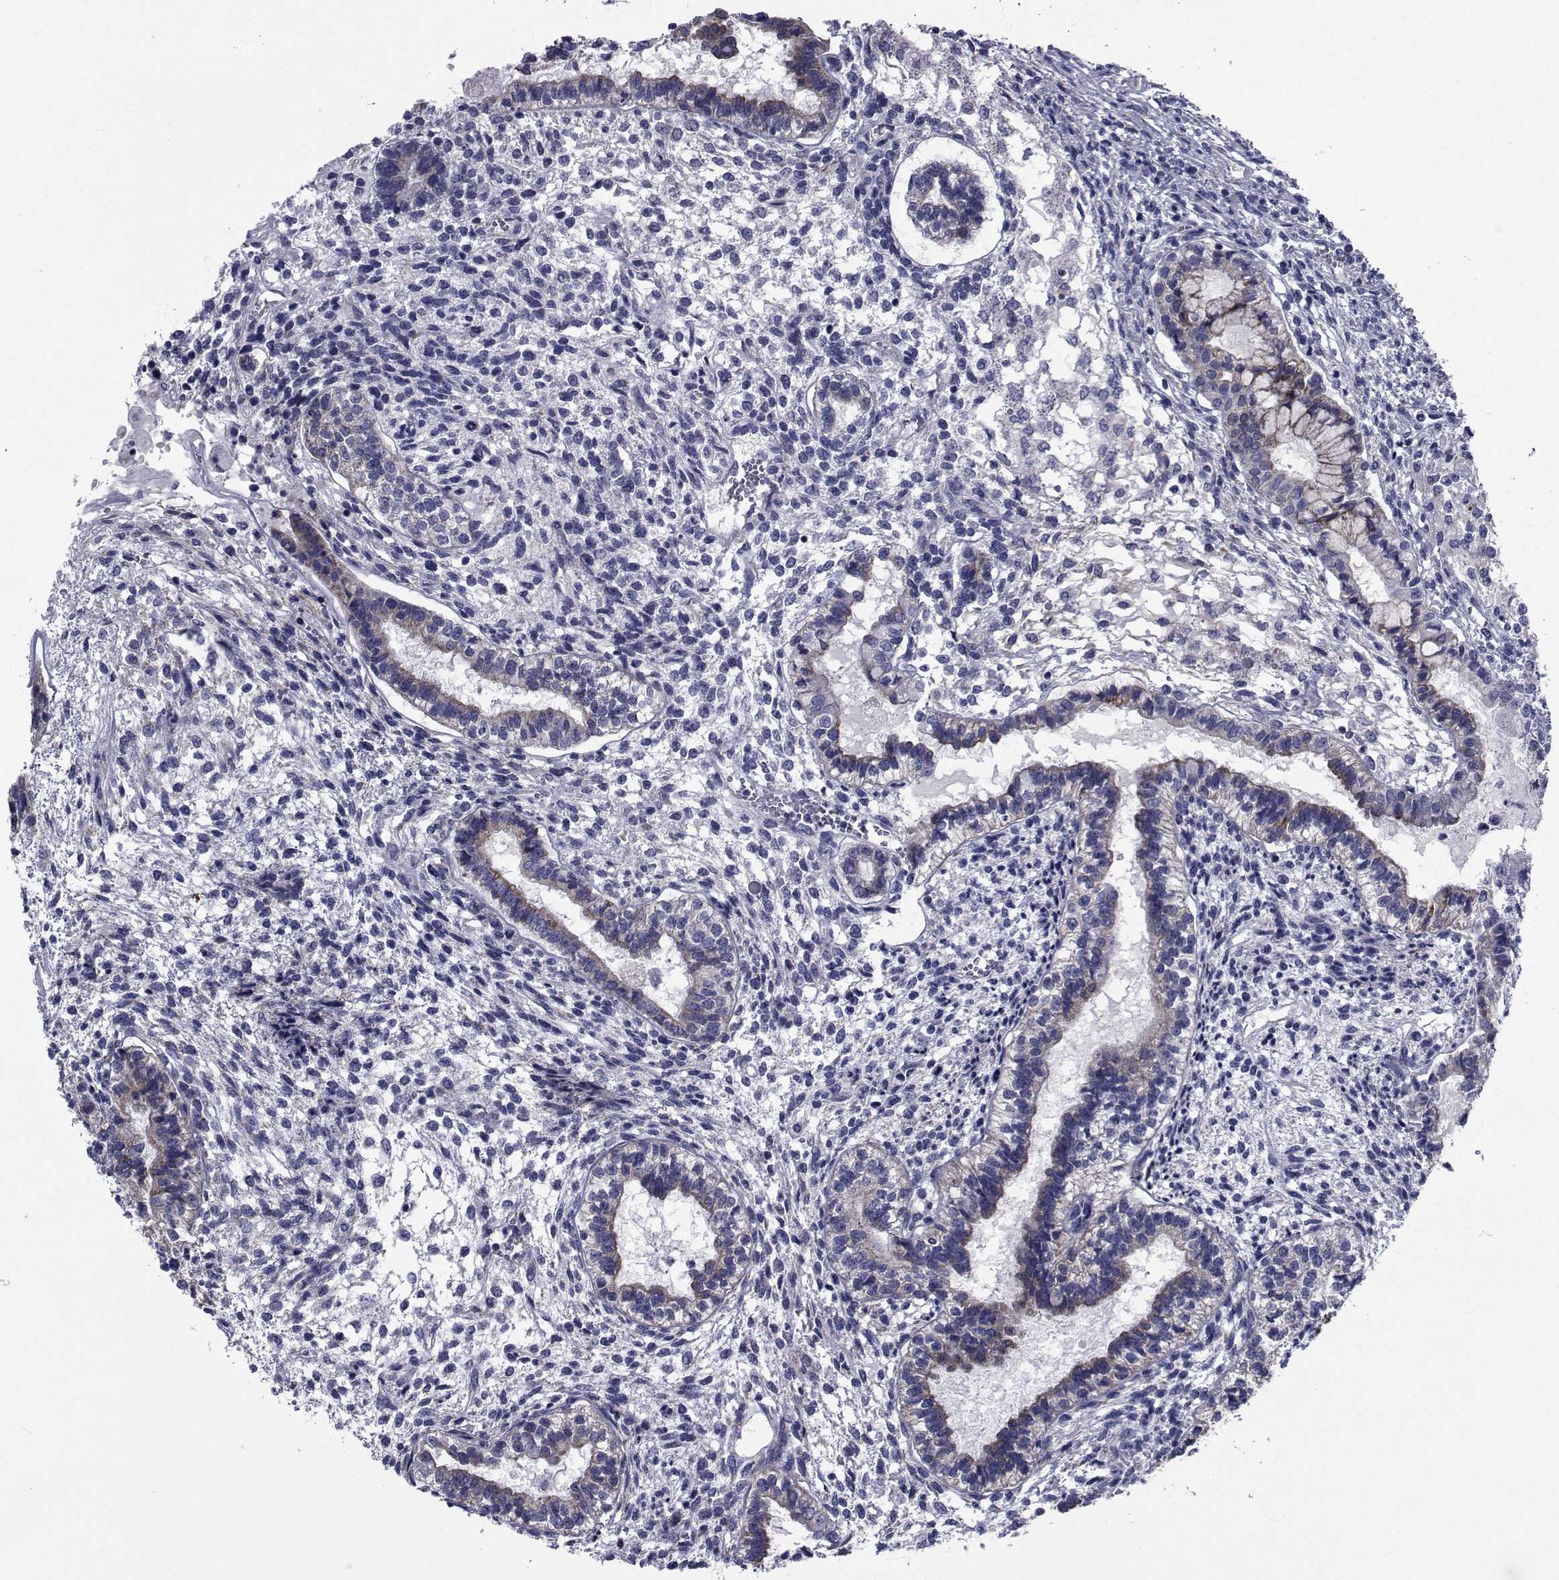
{"staining": {"intensity": "weak", "quantity": "25%-75%", "location": "cytoplasmic/membranous"}, "tissue": "testis cancer", "cell_type": "Tumor cells", "image_type": "cancer", "snomed": [{"axis": "morphology", "description": "Carcinoma, Embryonal, NOS"}, {"axis": "topography", "description": "Testis"}], "caption": "DAB immunohistochemical staining of human testis cancer (embryonal carcinoma) displays weak cytoplasmic/membranous protein staining in about 25%-75% of tumor cells.", "gene": "ROPN1", "patient": {"sex": "male", "age": 37}}